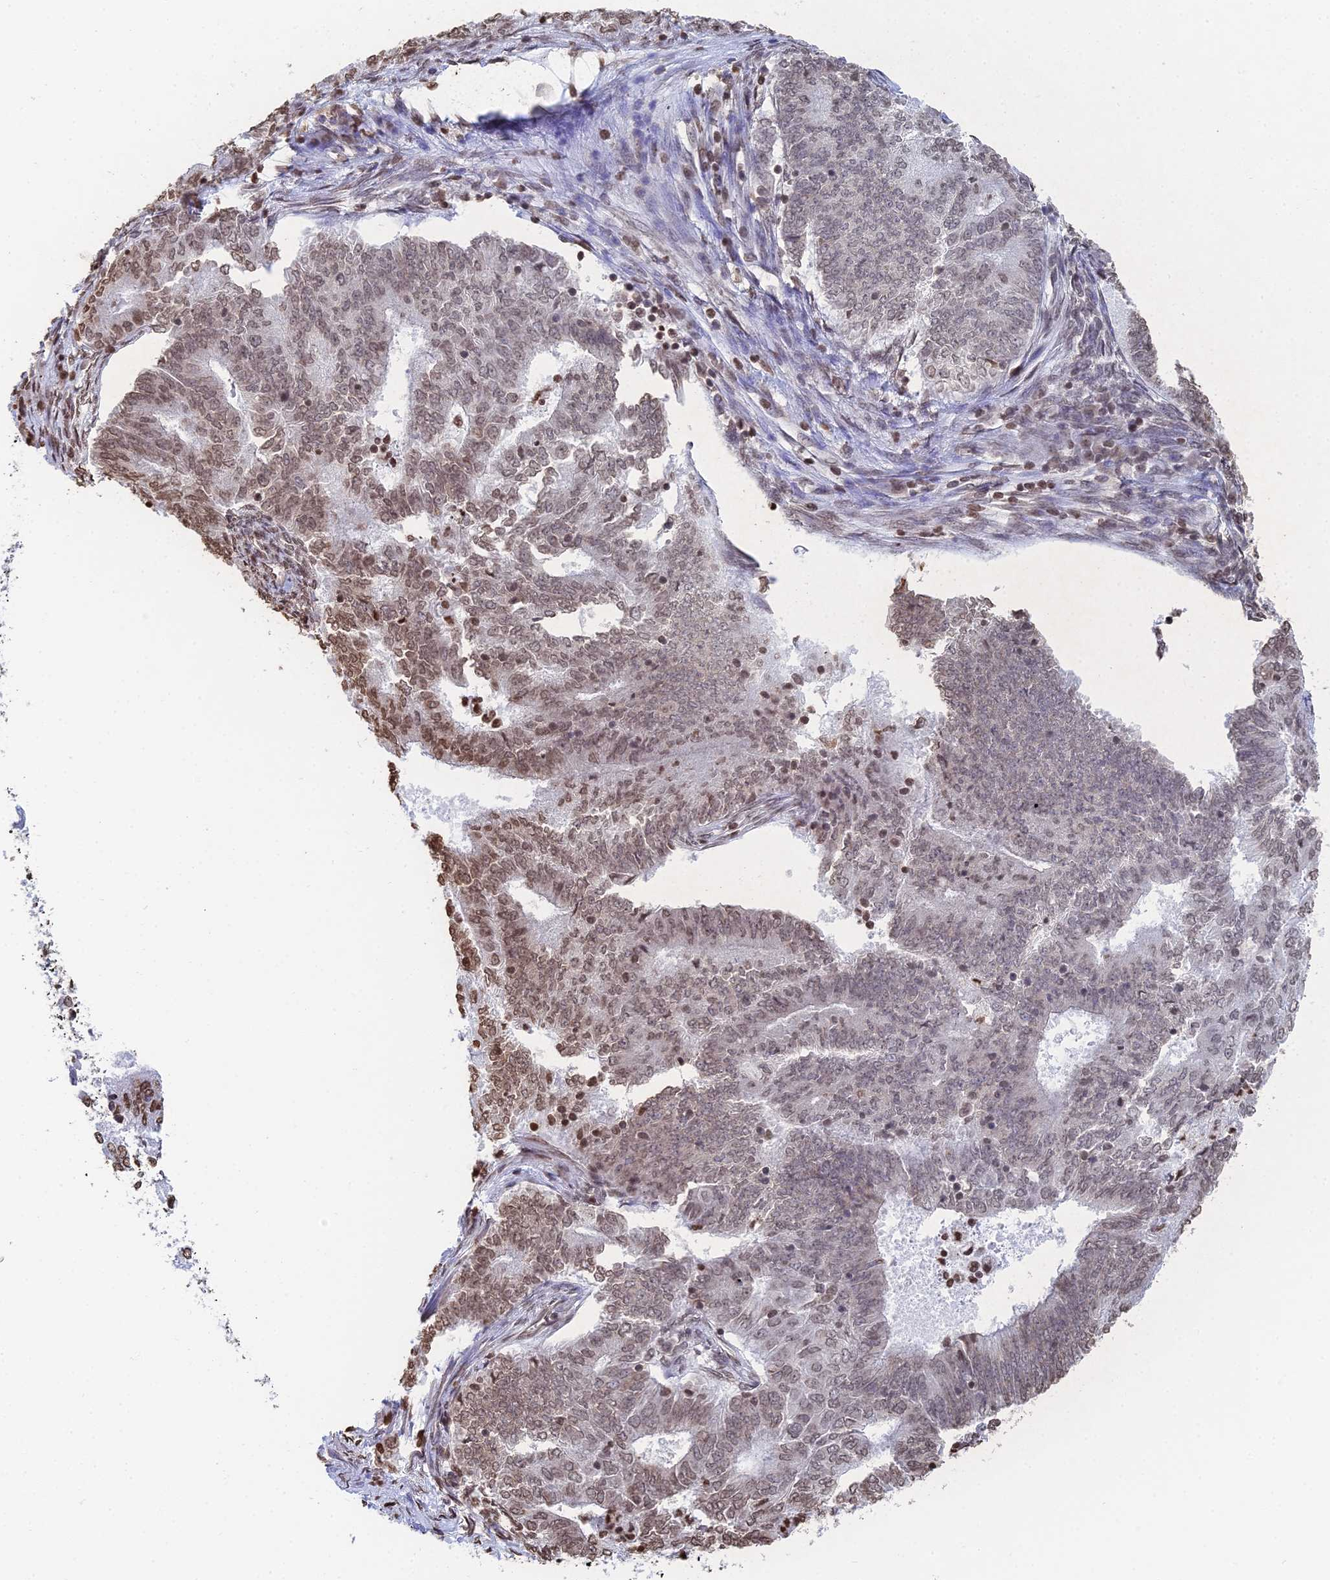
{"staining": {"intensity": "moderate", "quantity": "<25%", "location": "nuclear"}, "tissue": "endometrial cancer", "cell_type": "Tumor cells", "image_type": "cancer", "snomed": [{"axis": "morphology", "description": "Adenocarcinoma, NOS"}, {"axis": "topography", "description": "Endometrium"}], "caption": "Adenocarcinoma (endometrial) tissue reveals moderate nuclear staining in about <25% of tumor cells", "gene": "GBP3", "patient": {"sex": "female", "age": 62}}